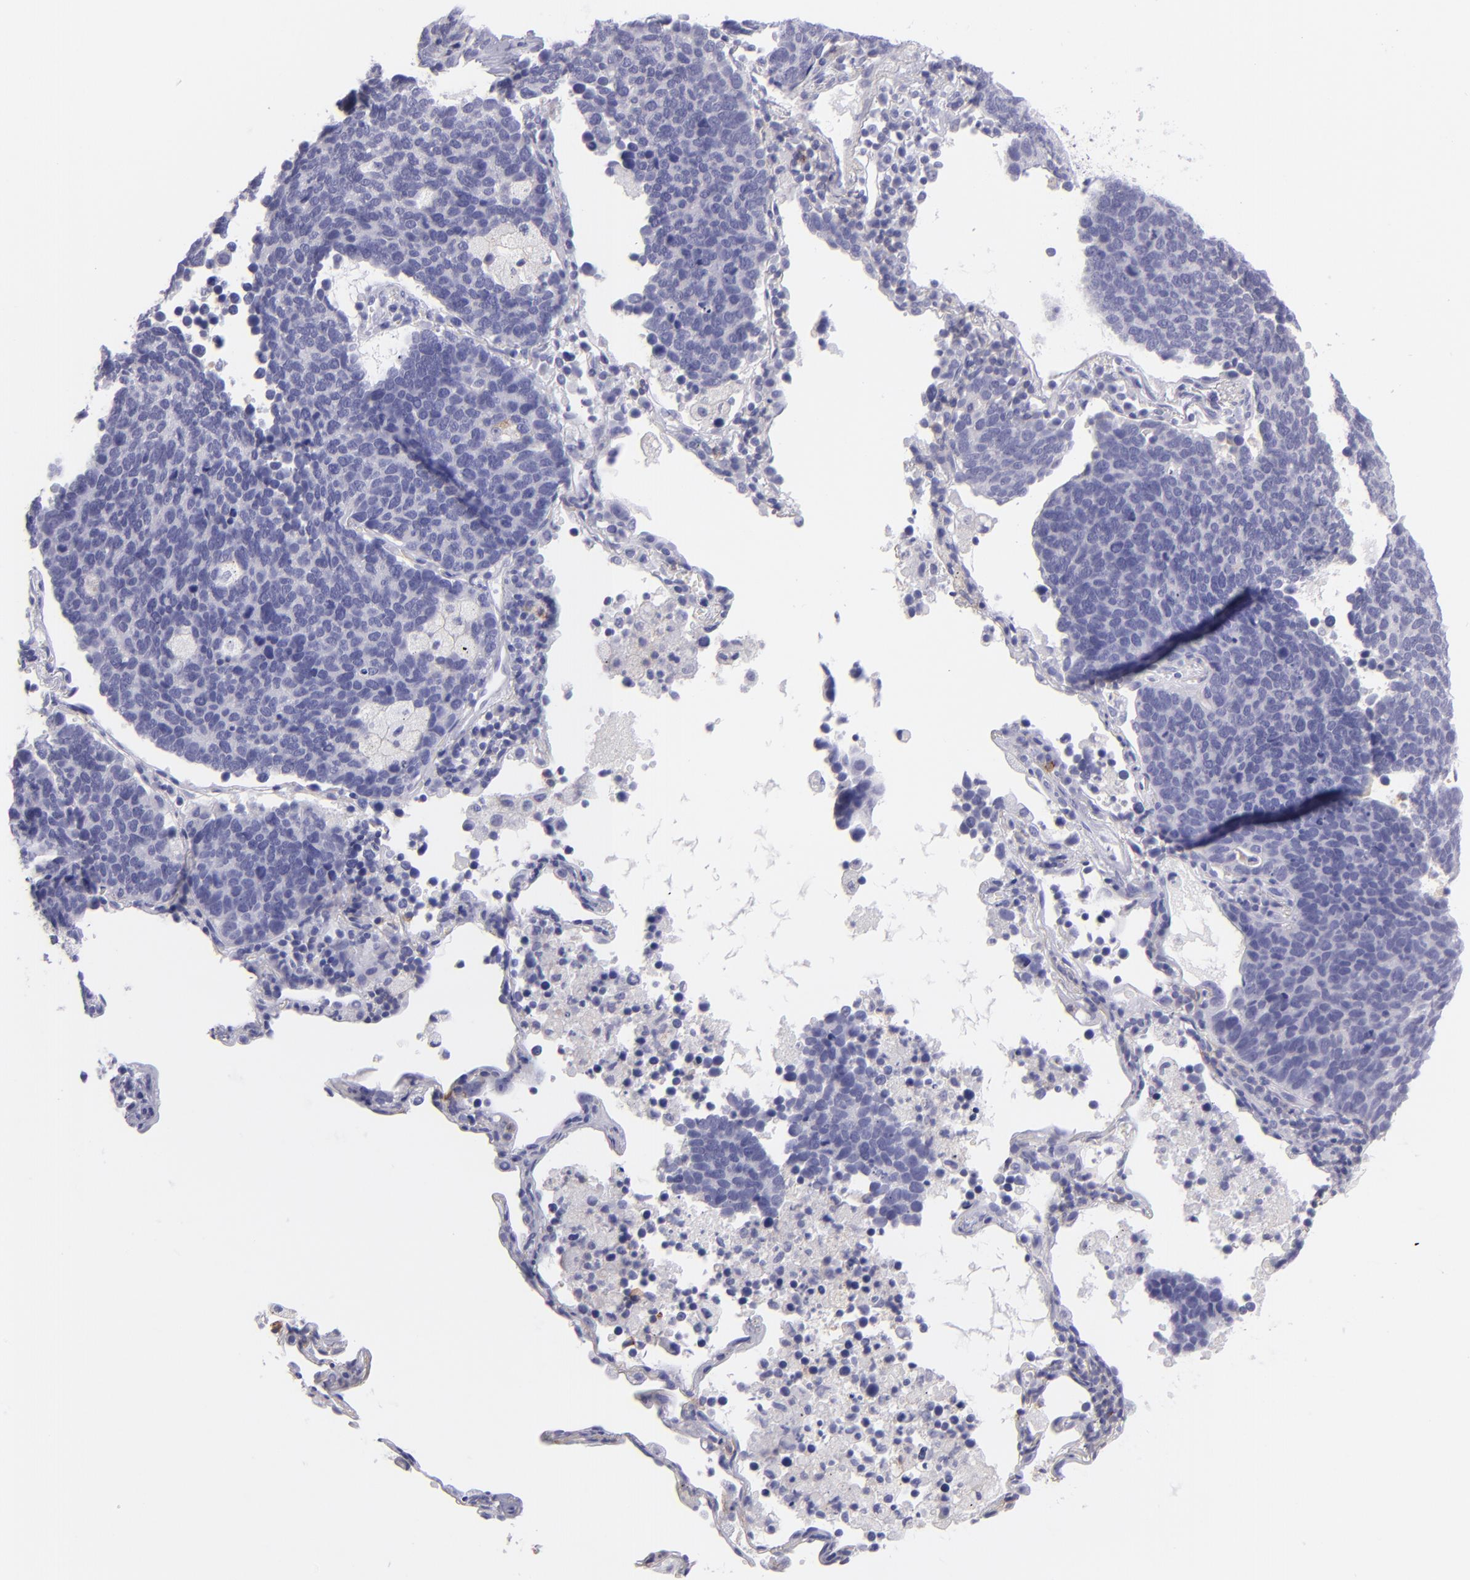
{"staining": {"intensity": "negative", "quantity": "none", "location": "none"}, "tissue": "lung cancer", "cell_type": "Tumor cells", "image_type": "cancer", "snomed": [{"axis": "morphology", "description": "Neoplasm, malignant, NOS"}, {"axis": "topography", "description": "Lung"}], "caption": "This image is of lung malignant neoplasm stained with IHC to label a protein in brown with the nuclei are counter-stained blue. There is no staining in tumor cells.", "gene": "CD82", "patient": {"sex": "female", "age": 75}}